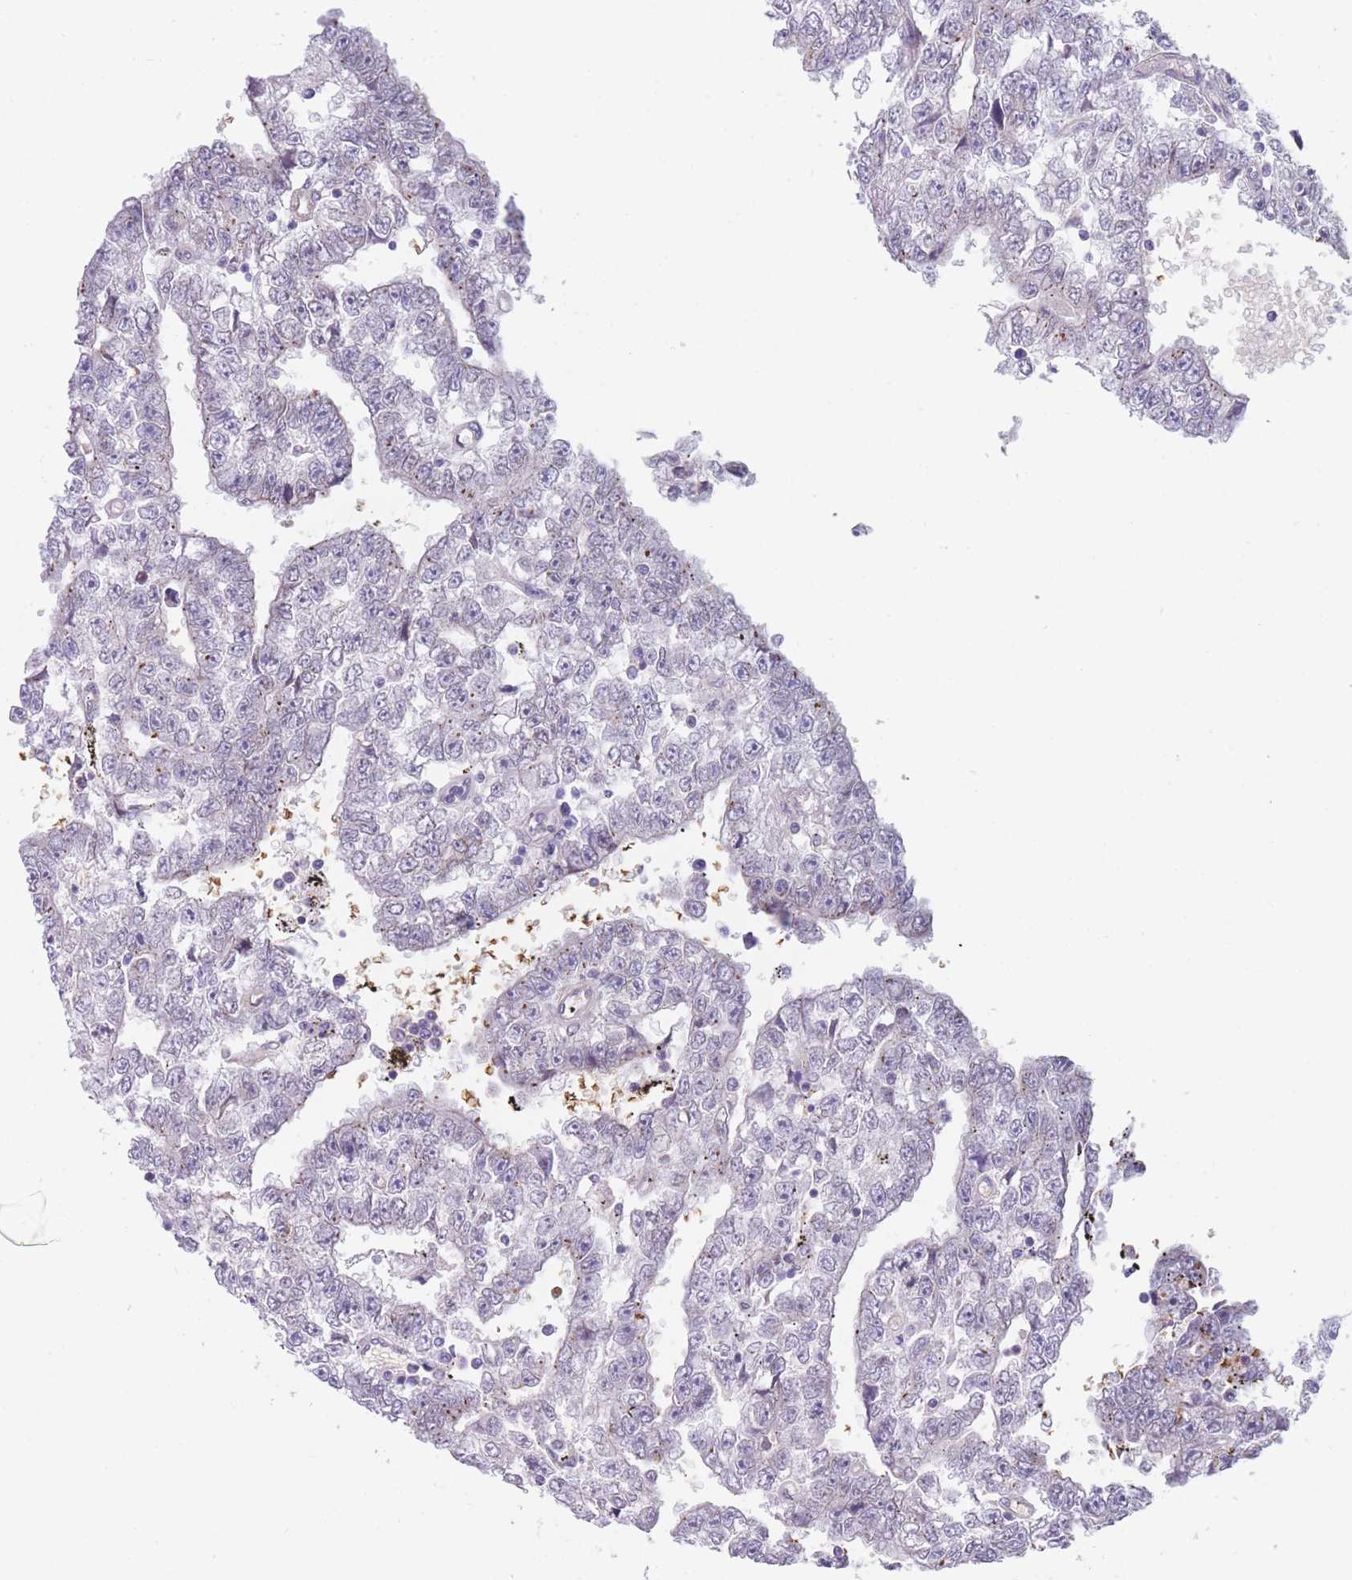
{"staining": {"intensity": "negative", "quantity": "none", "location": "none"}, "tissue": "testis cancer", "cell_type": "Tumor cells", "image_type": "cancer", "snomed": [{"axis": "morphology", "description": "Carcinoma, Embryonal, NOS"}, {"axis": "topography", "description": "Testis"}], "caption": "A micrograph of human embryonal carcinoma (testis) is negative for staining in tumor cells.", "gene": "SMPD4", "patient": {"sex": "male", "age": 25}}